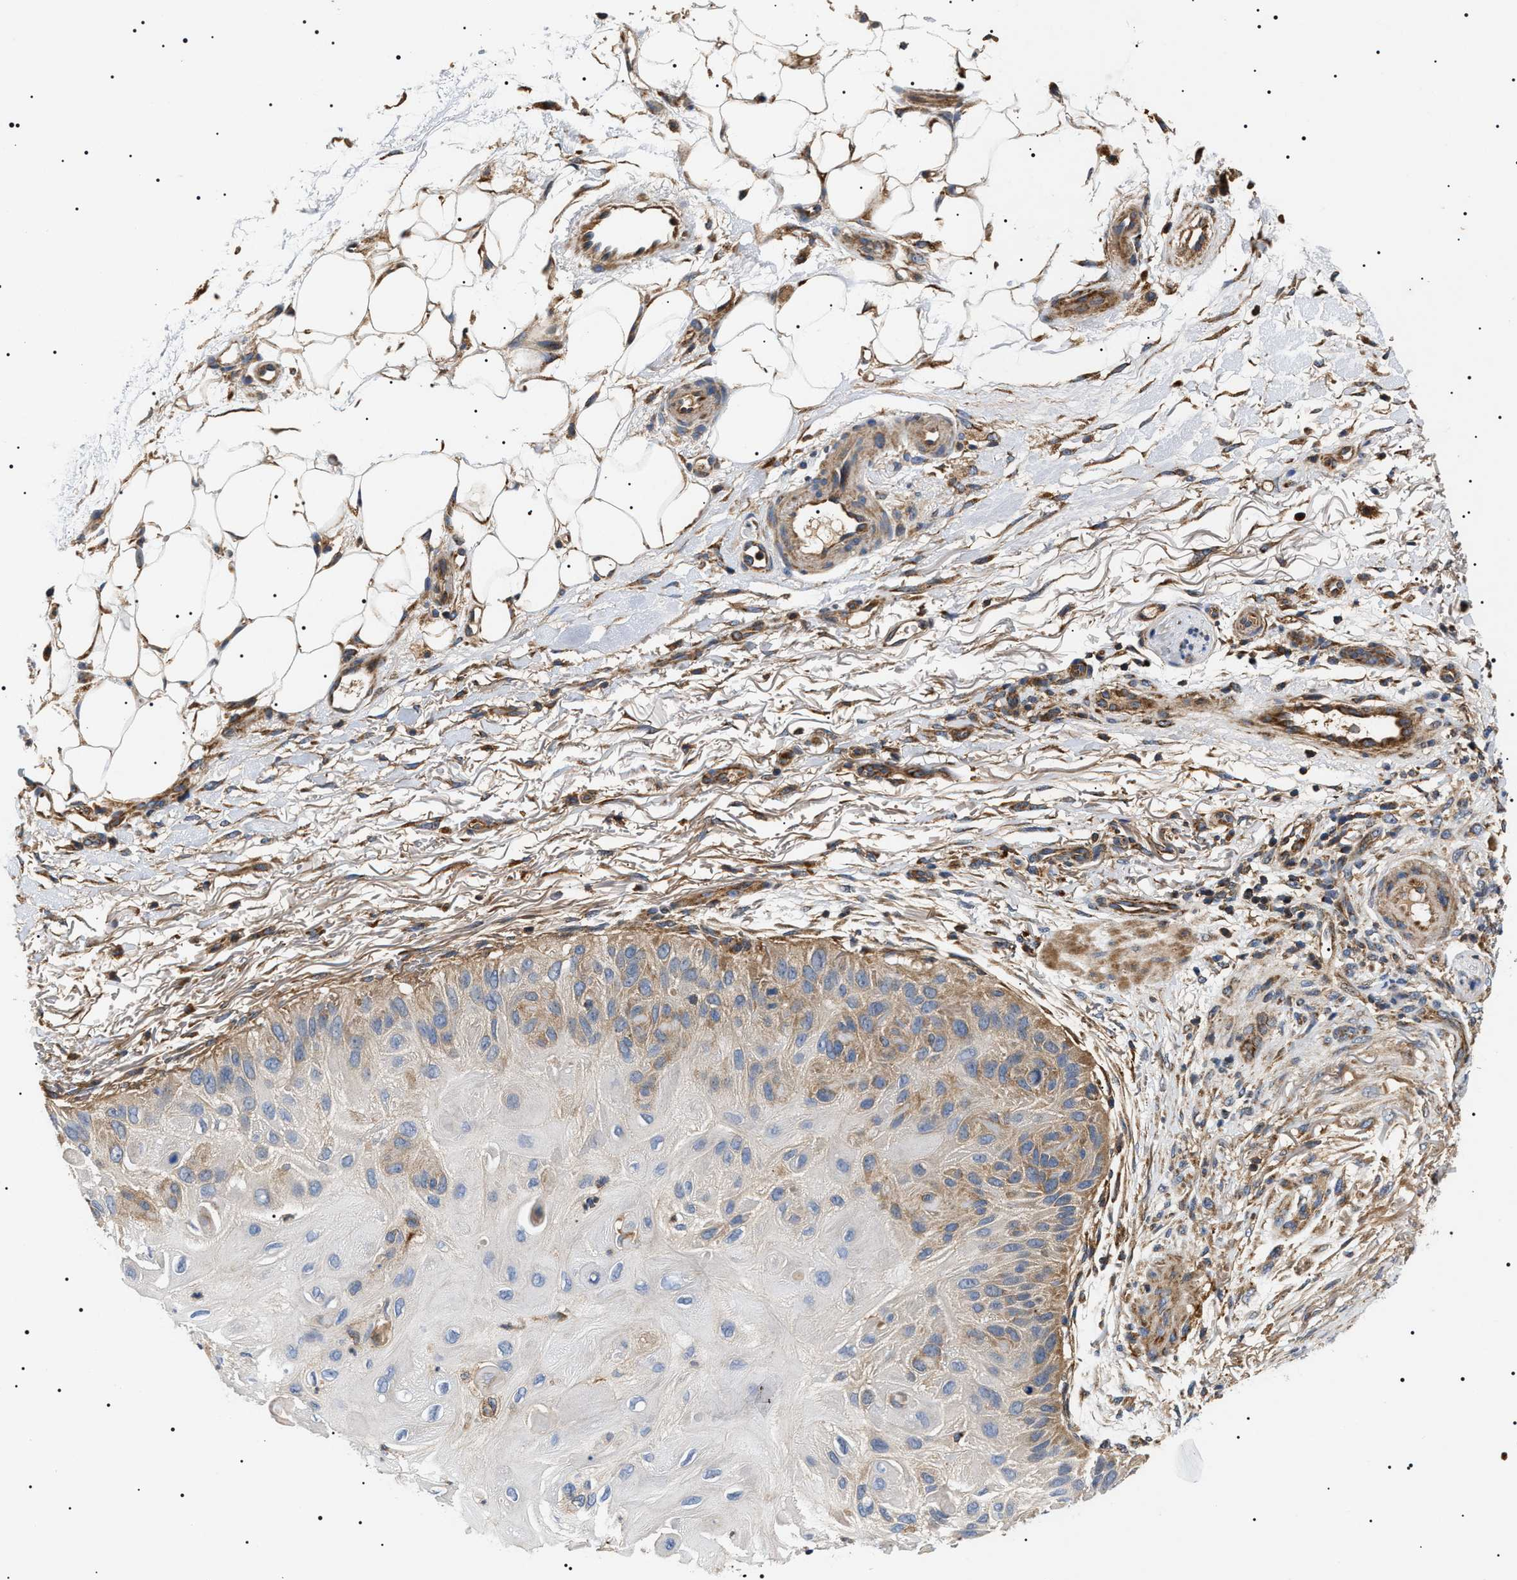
{"staining": {"intensity": "moderate", "quantity": "25%-75%", "location": "cytoplasmic/membranous"}, "tissue": "skin cancer", "cell_type": "Tumor cells", "image_type": "cancer", "snomed": [{"axis": "morphology", "description": "Squamous cell carcinoma, NOS"}, {"axis": "topography", "description": "Skin"}], "caption": "Immunohistochemistry (IHC) (DAB (3,3'-diaminobenzidine)) staining of human skin cancer displays moderate cytoplasmic/membranous protein staining in approximately 25%-75% of tumor cells.", "gene": "OXSM", "patient": {"sex": "female", "age": 77}}